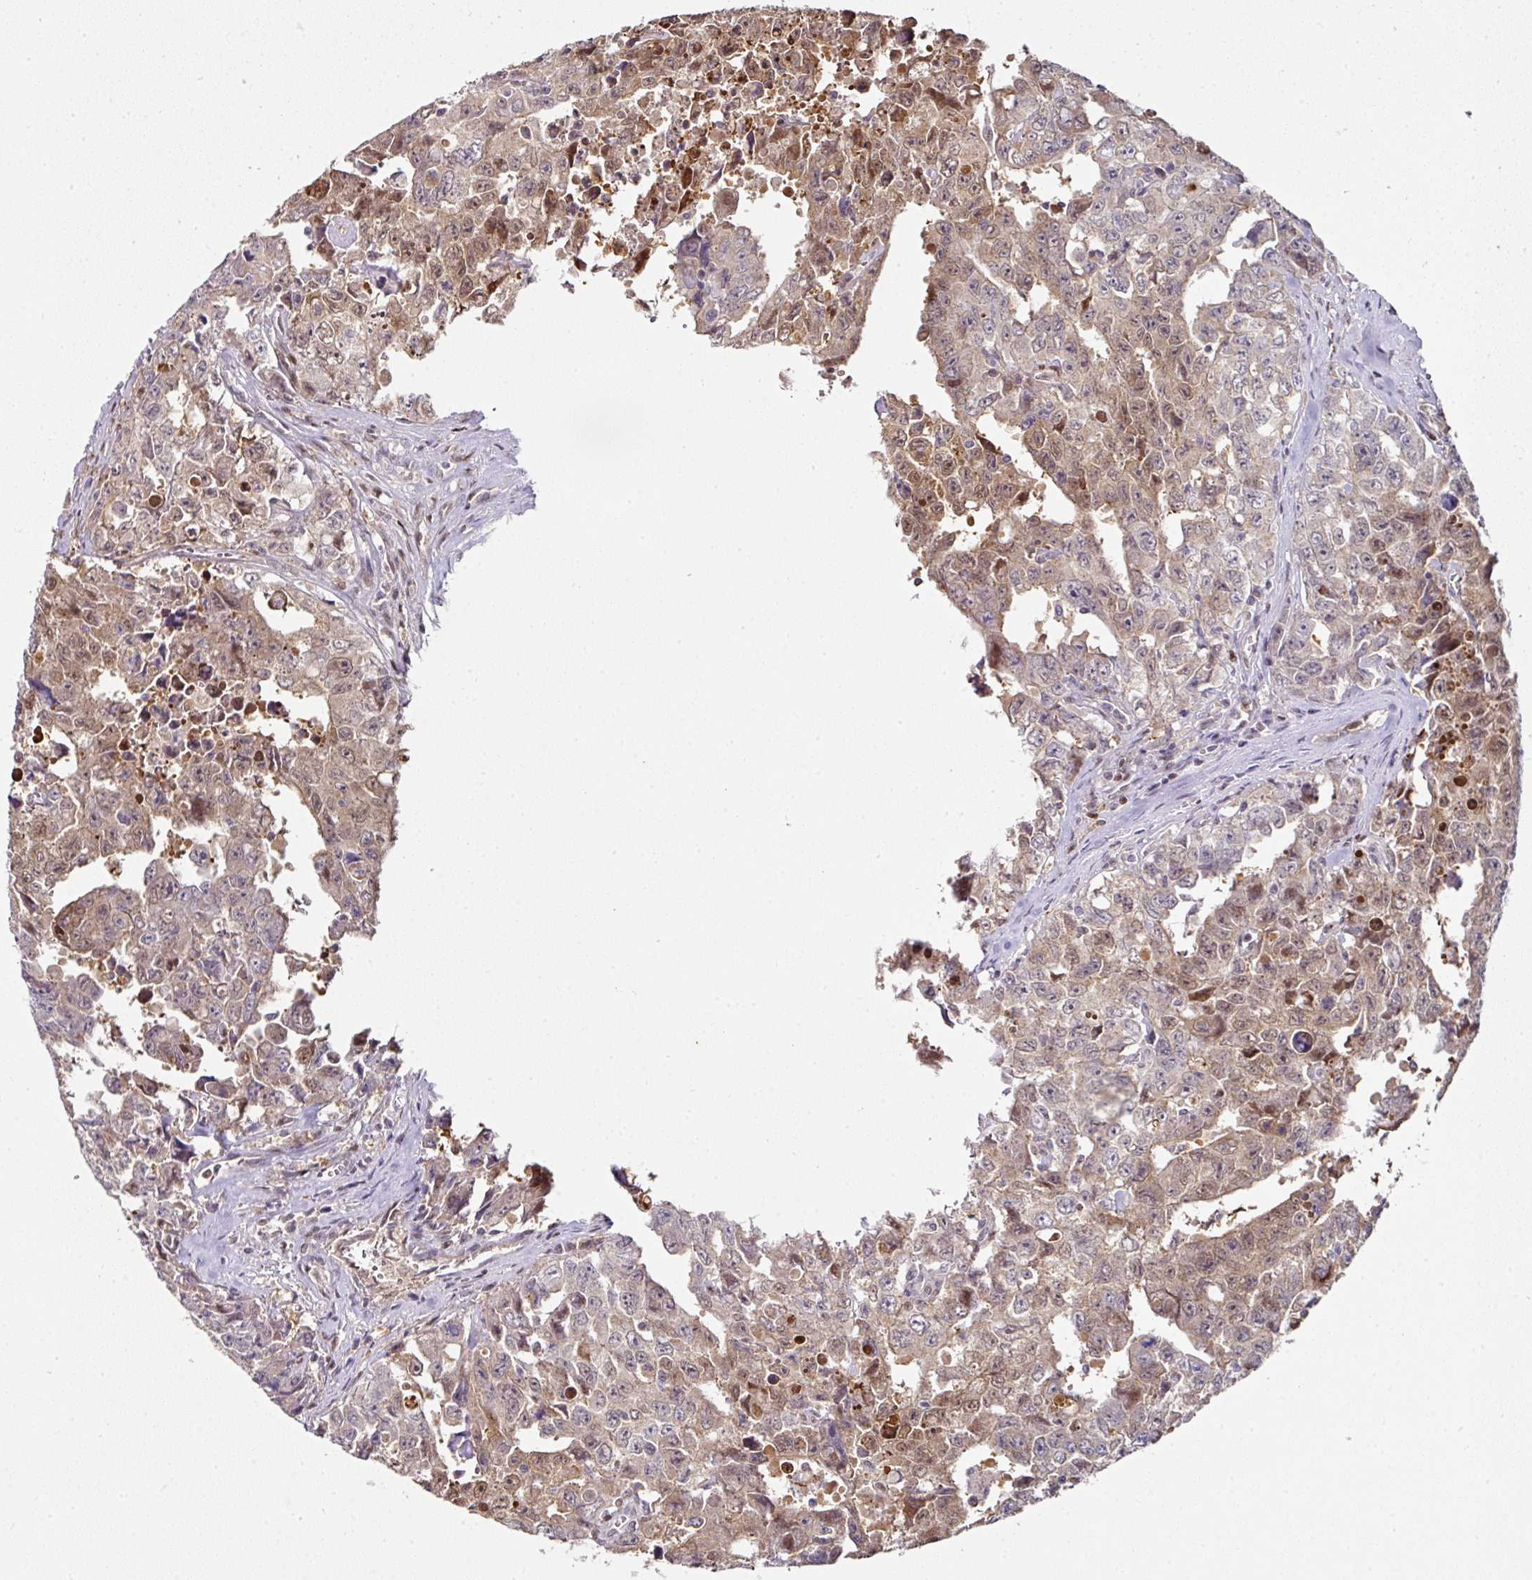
{"staining": {"intensity": "moderate", "quantity": "25%-75%", "location": "cytoplasmic/membranous,nuclear"}, "tissue": "testis cancer", "cell_type": "Tumor cells", "image_type": "cancer", "snomed": [{"axis": "morphology", "description": "Carcinoma, Embryonal, NOS"}, {"axis": "topography", "description": "Testis"}], "caption": "This image exhibits IHC staining of testis cancer (embryonal carcinoma), with medium moderate cytoplasmic/membranous and nuclear expression in about 25%-75% of tumor cells.", "gene": "ANKRD18A", "patient": {"sex": "male", "age": 24}}